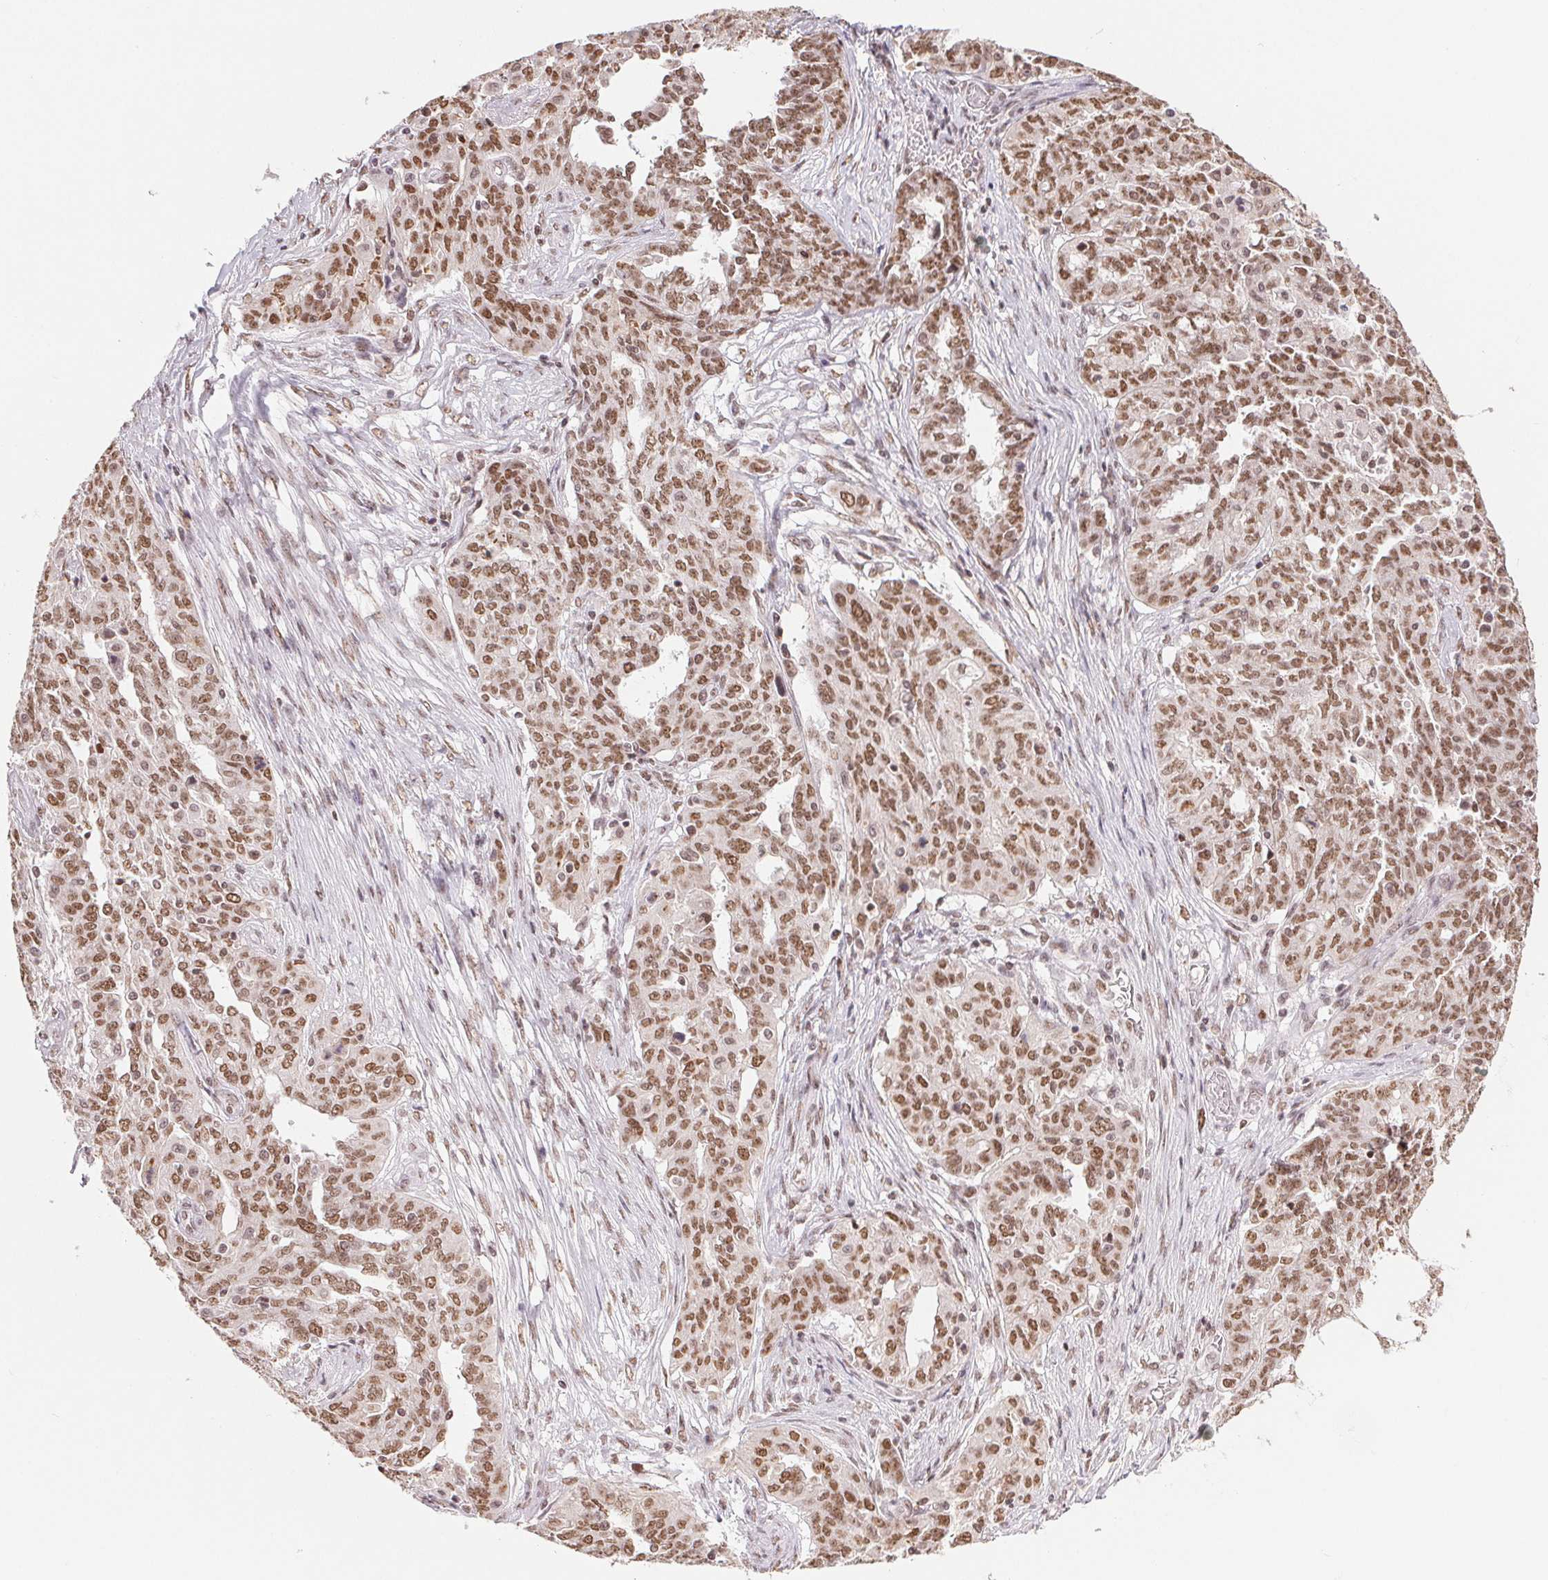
{"staining": {"intensity": "moderate", "quantity": ">75%", "location": "nuclear"}, "tissue": "ovarian cancer", "cell_type": "Tumor cells", "image_type": "cancer", "snomed": [{"axis": "morphology", "description": "Cystadenocarcinoma, serous, NOS"}, {"axis": "topography", "description": "Ovary"}], "caption": "Moderate nuclear expression for a protein is appreciated in about >75% of tumor cells of ovarian cancer (serous cystadenocarcinoma) using IHC.", "gene": "NFE2L1", "patient": {"sex": "female", "age": 67}}